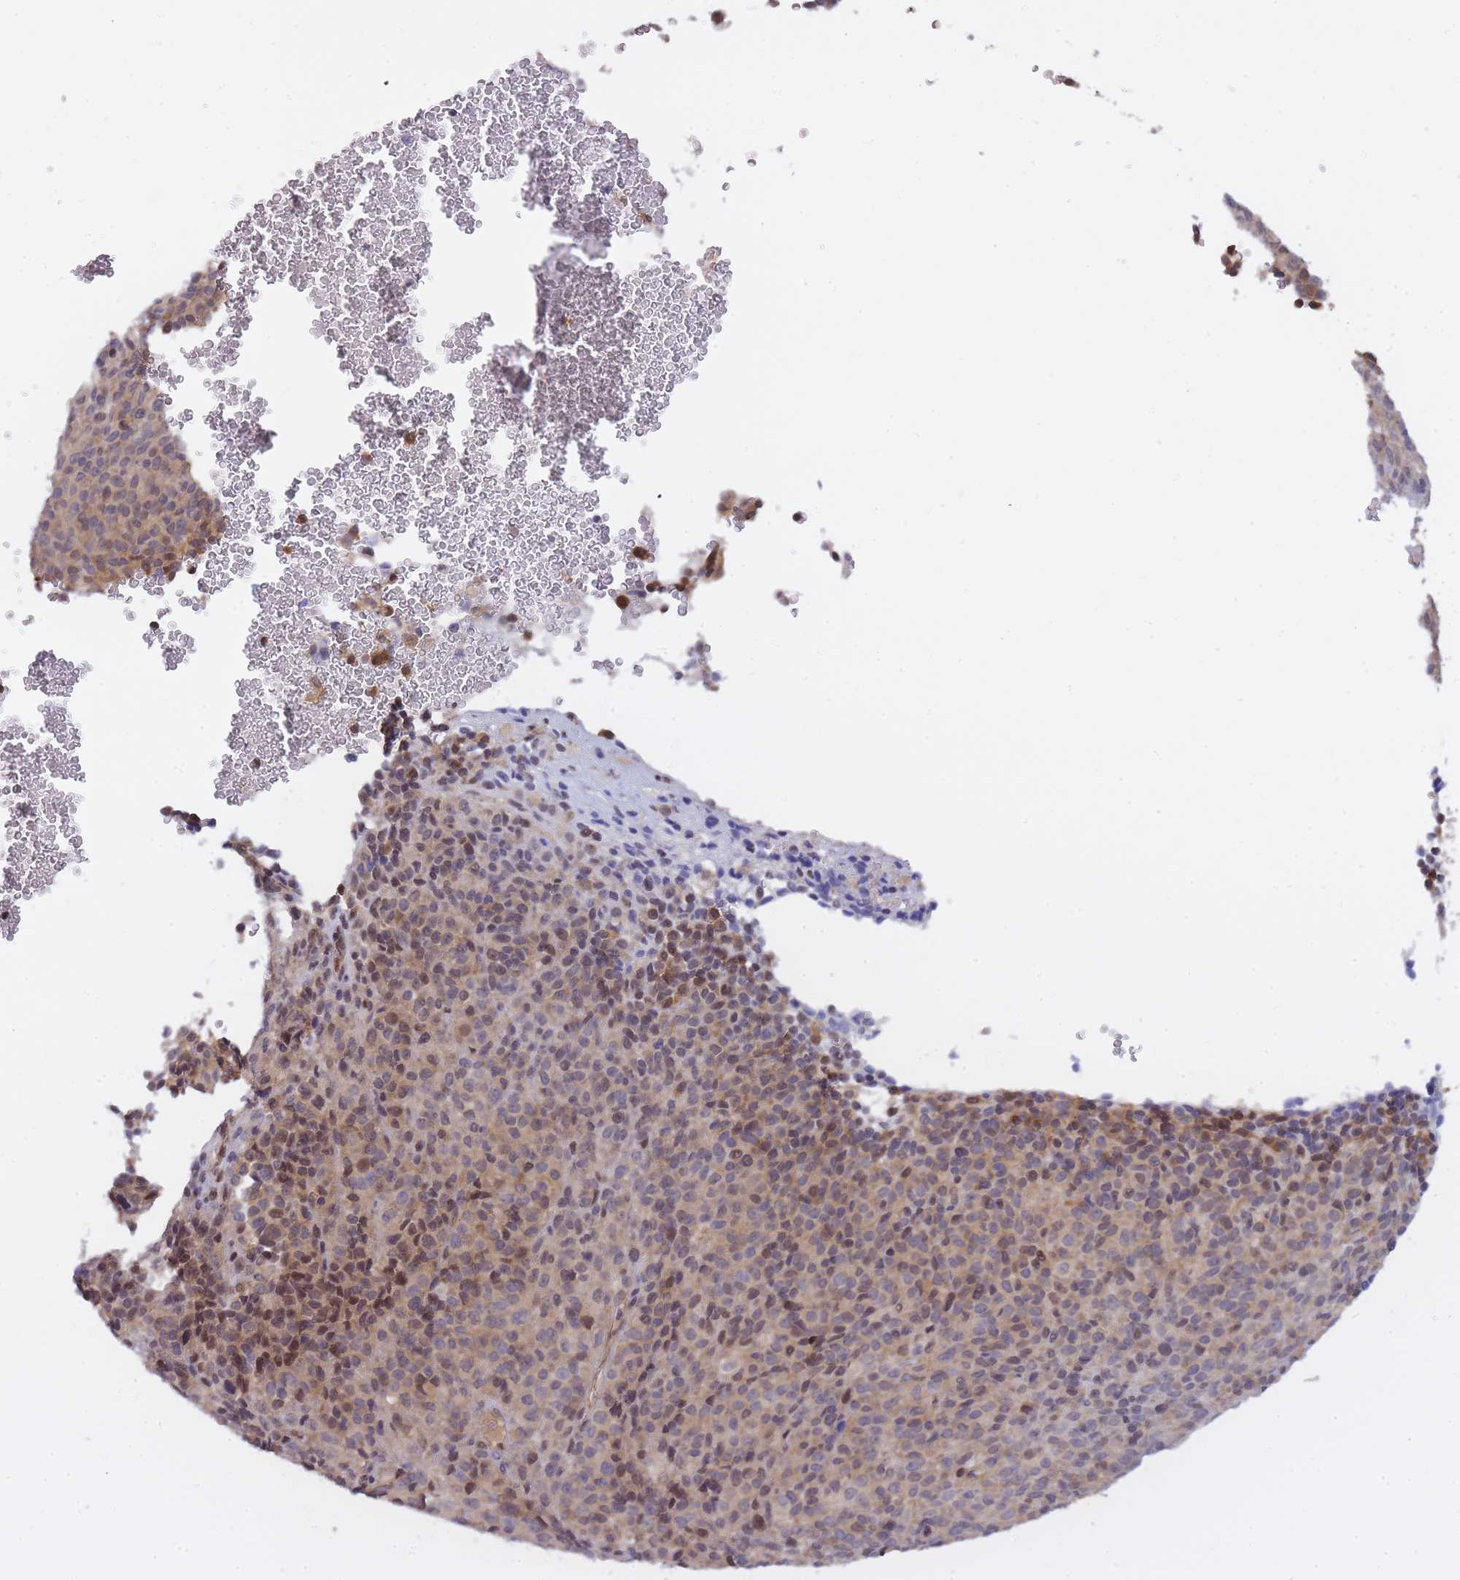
{"staining": {"intensity": "moderate", "quantity": "<25%", "location": "cytoplasmic/membranous,nuclear"}, "tissue": "melanoma", "cell_type": "Tumor cells", "image_type": "cancer", "snomed": [{"axis": "morphology", "description": "Malignant melanoma, Metastatic site"}, {"axis": "topography", "description": "Brain"}], "caption": "Brown immunohistochemical staining in human malignant melanoma (metastatic site) displays moderate cytoplasmic/membranous and nuclear staining in approximately <25% of tumor cells.", "gene": "NSFL1C", "patient": {"sex": "female", "age": 56}}